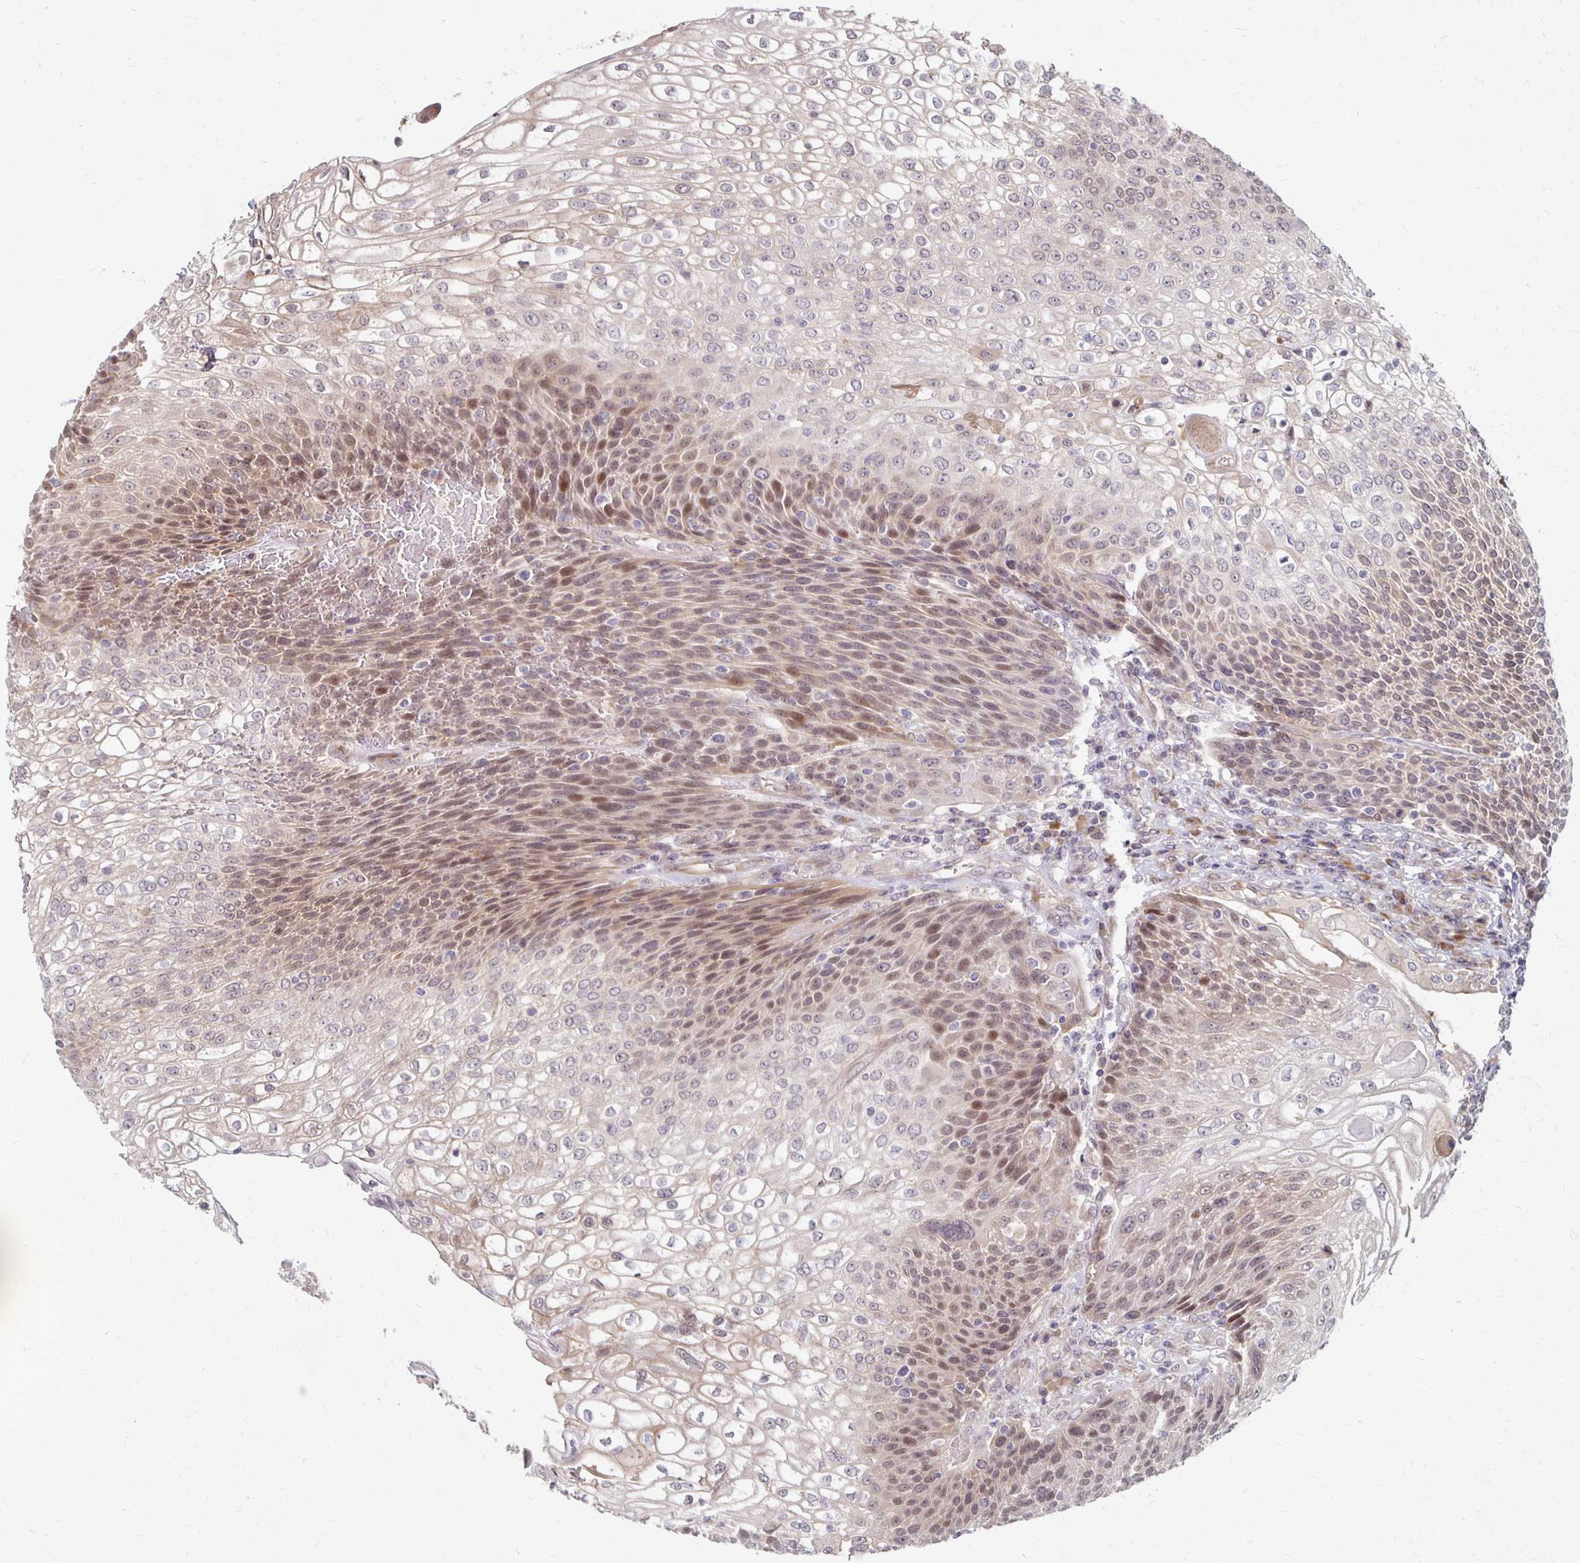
{"staining": {"intensity": "weak", "quantity": "<25%", "location": "nuclear"}, "tissue": "urothelial cancer", "cell_type": "Tumor cells", "image_type": "cancer", "snomed": [{"axis": "morphology", "description": "Urothelial carcinoma, High grade"}, {"axis": "topography", "description": "Urinary bladder"}], "caption": "Micrograph shows no protein expression in tumor cells of urothelial carcinoma (high-grade) tissue. (DAB (3,3'-diaminobenzidine) immunohistochemistry (IHC), high magnification).", "gene": "PRKCB", "patient": {"sex": "female", "age": 70}}